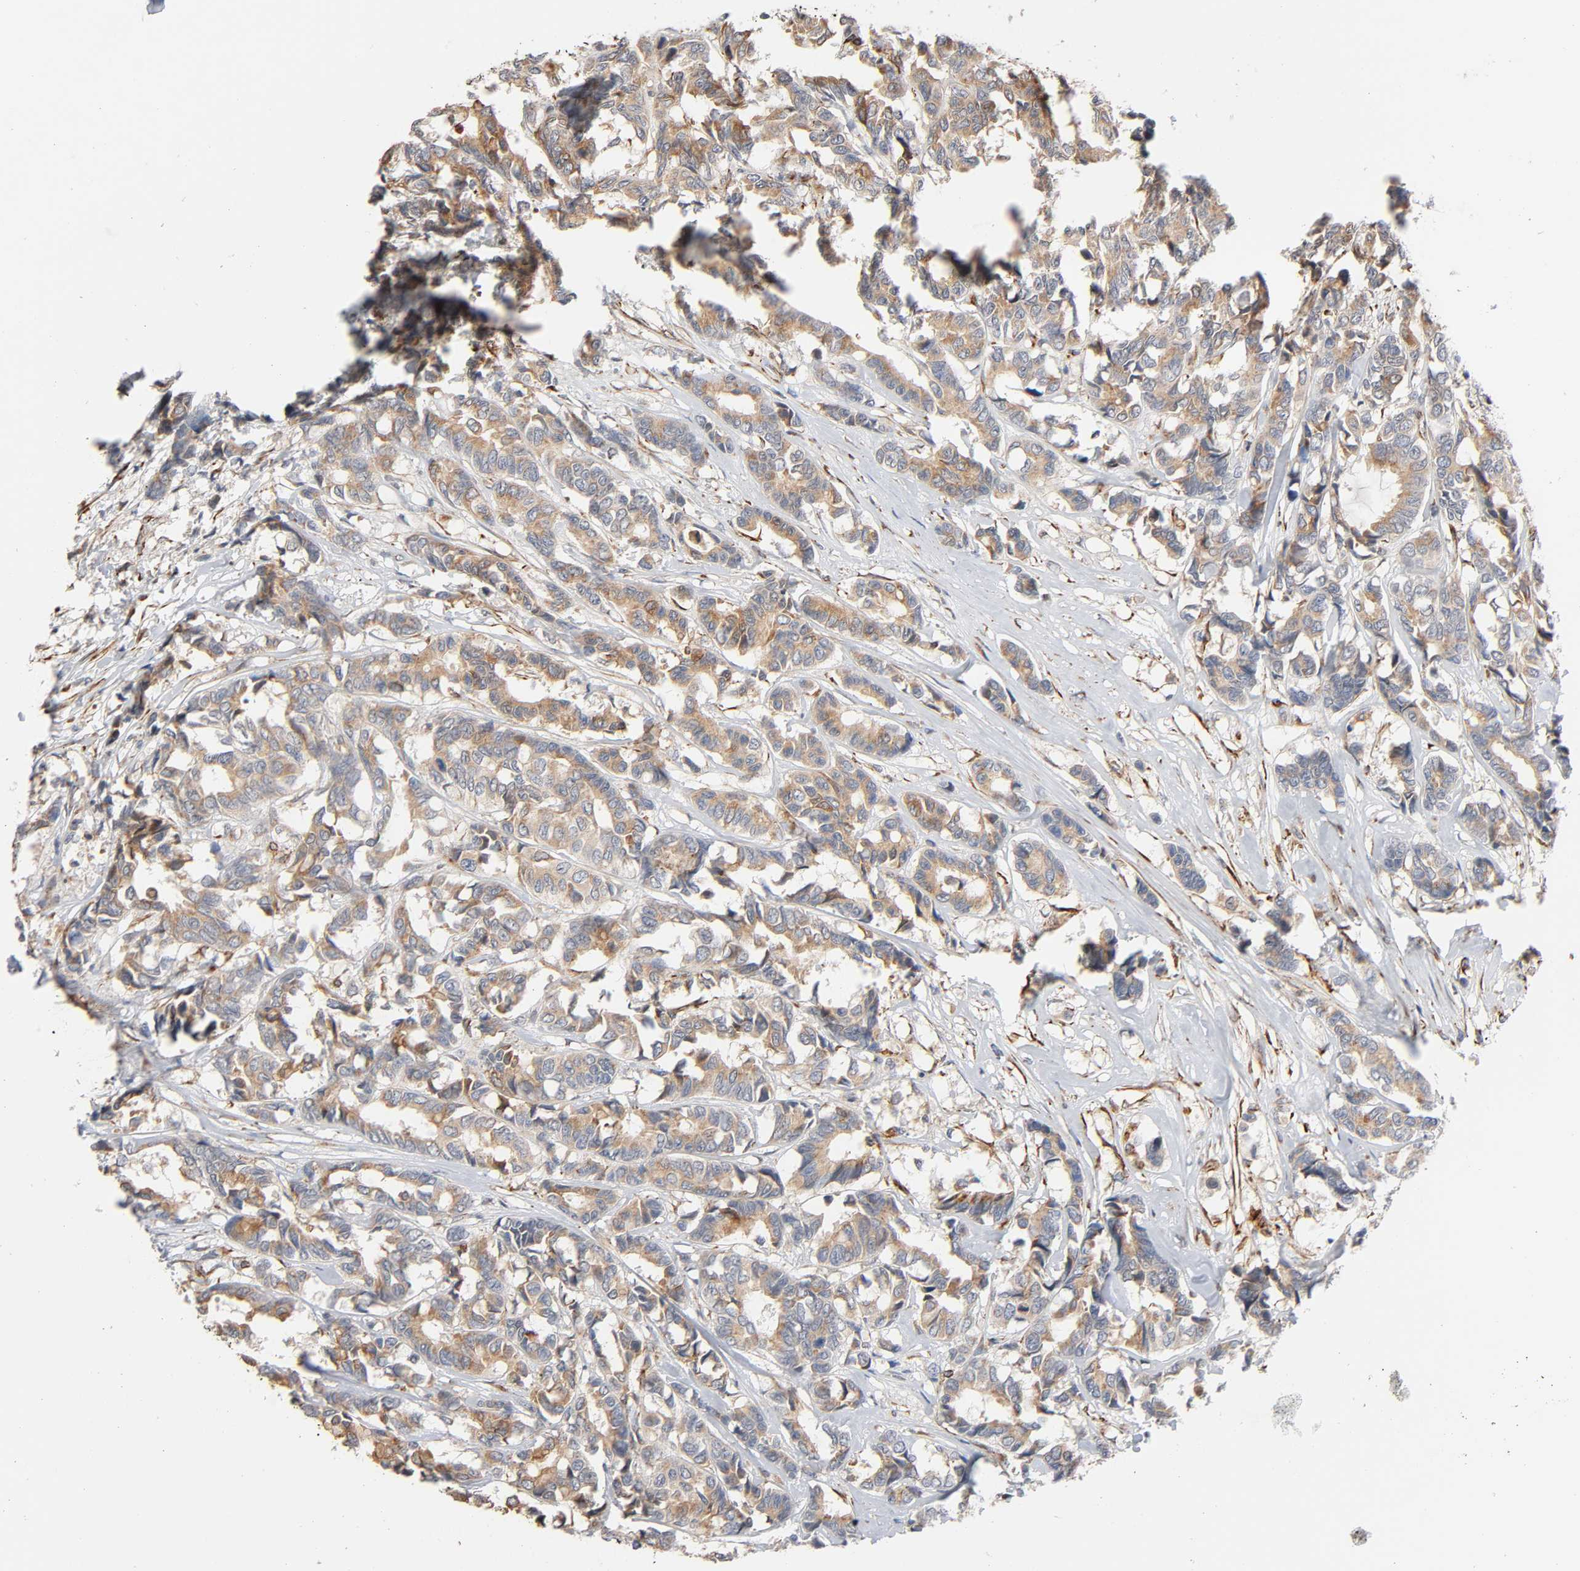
{"staining": {"intensity": "moderate", "quantity": ">75%", "location": "cytoplasmic/membranous"}, "tissue": "breast cancer", "cell_type": "Tumor cells", "image_type": "cancer", "snomed": [{"axis": "morphology", "description": "Duct carcinoma"}, {"axis": "topography", "description": "Breast"}], "caption": "Immunohistochemistry (DAB (3,3'-diaminobenzidine)) staining of infiltrating ductal carcinoma (breast) exhibits moderate cytoplasmic/membranous protein positivity in about >75% of tumor cells. The protein is stained brown, and the nuclei are stained in blue (DAB (3,3'-diaminobenzidine) IHC with brightfield microscopy, high magnification).", "gene": "REEP6", "patient": {"sex": "female", "age": 87}}